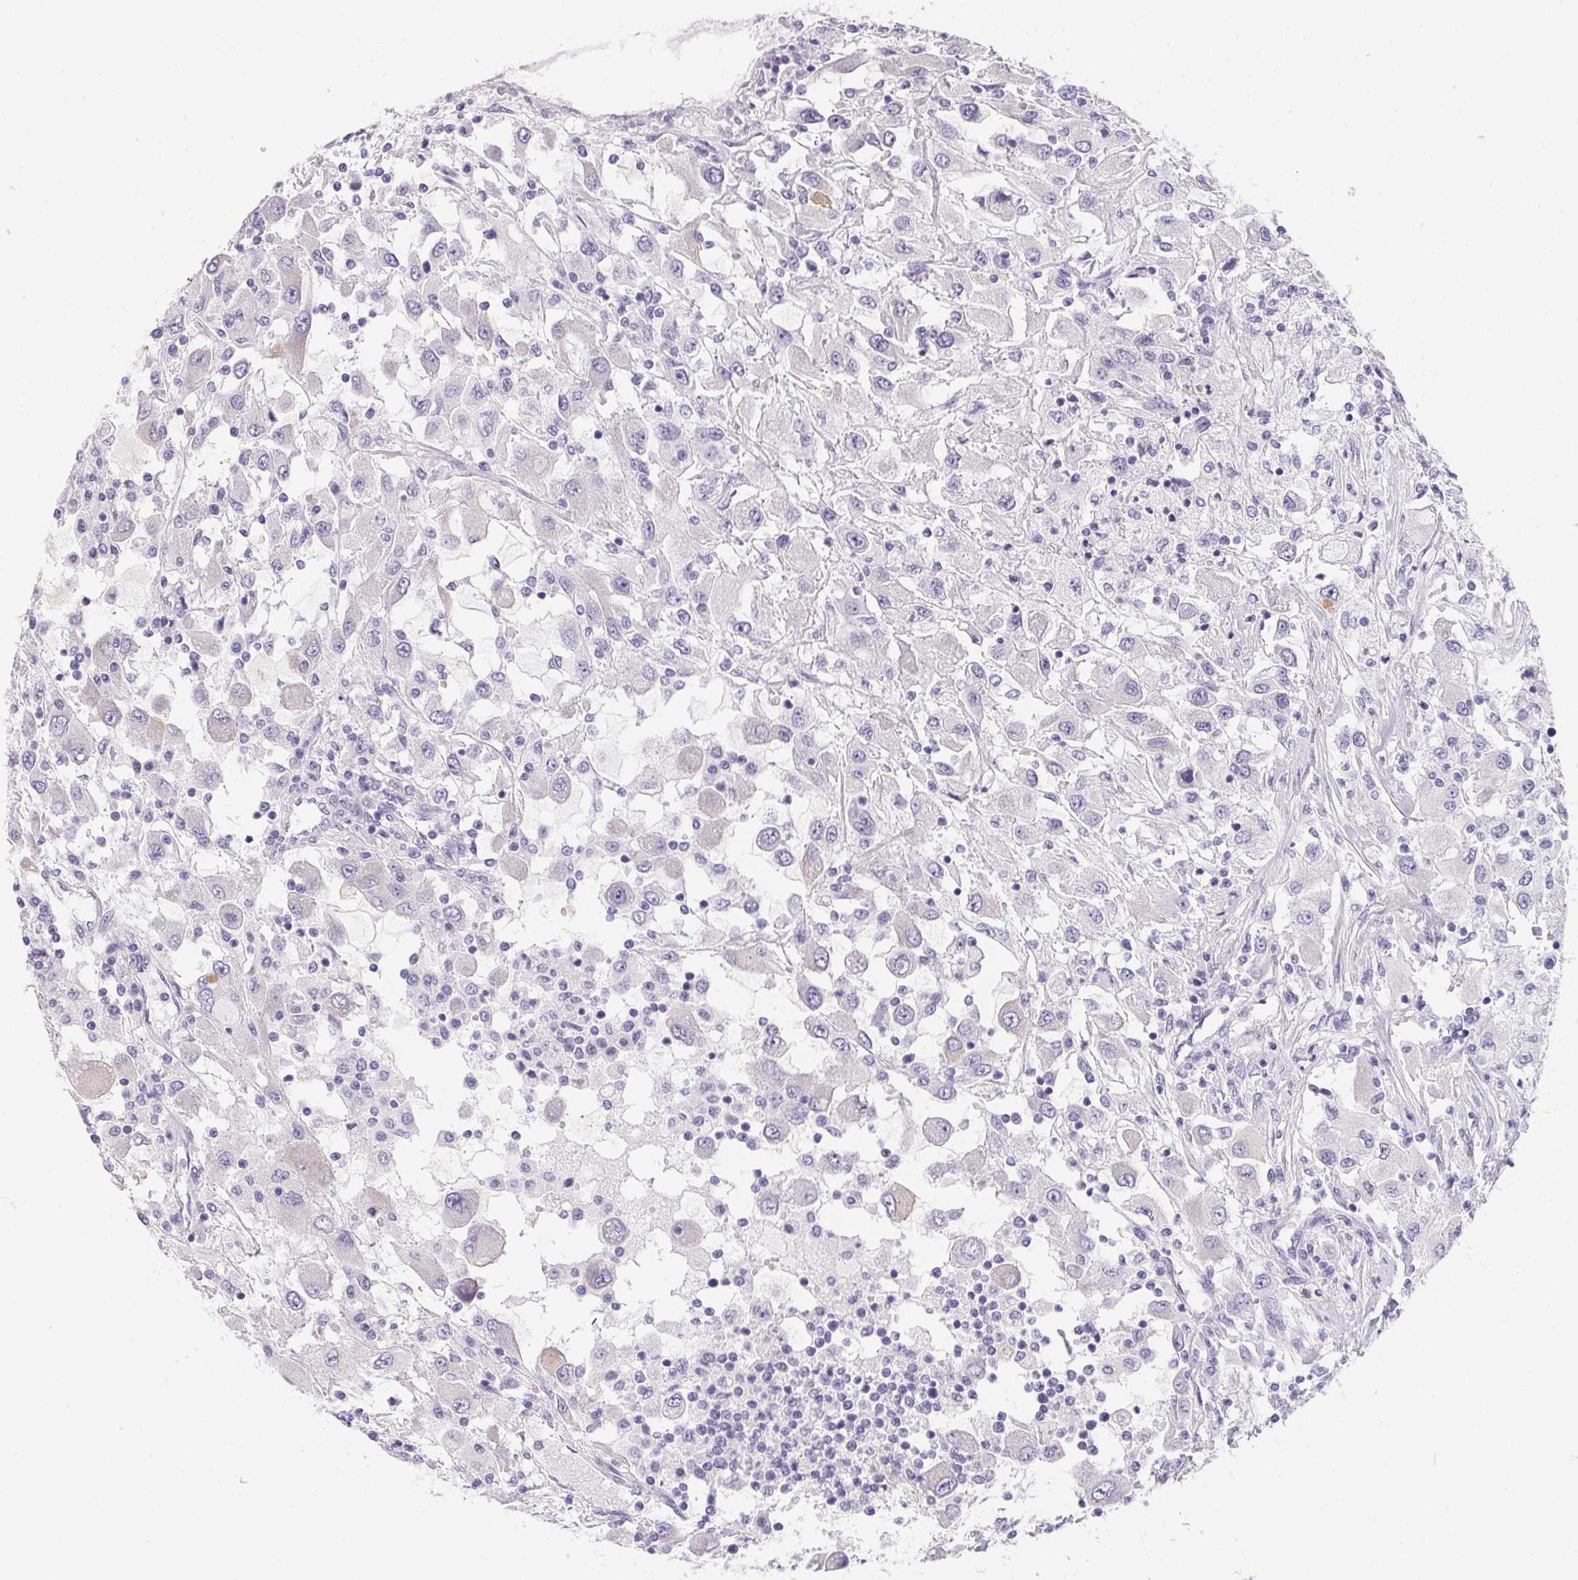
{"staining": {"intensity": "negative", "quantity": "none", "location": "none"}, "tissue": "renal cancer", "cell_type": "Tumor cells", "image_type": "cancer", "snomed": [{"axis": "morphology", "description": "Adenocarcinoma, NOS"}, {"axis": "topography", "description": "Kidney"}], "caption": "This is an immunohistochemistry (IHC) photomicrograph of renal cancer (adenocarcinoma). There is no expression in tumor cells.", "gene": "MAP1A", "patient": {"sex": "female", "age": 67}}